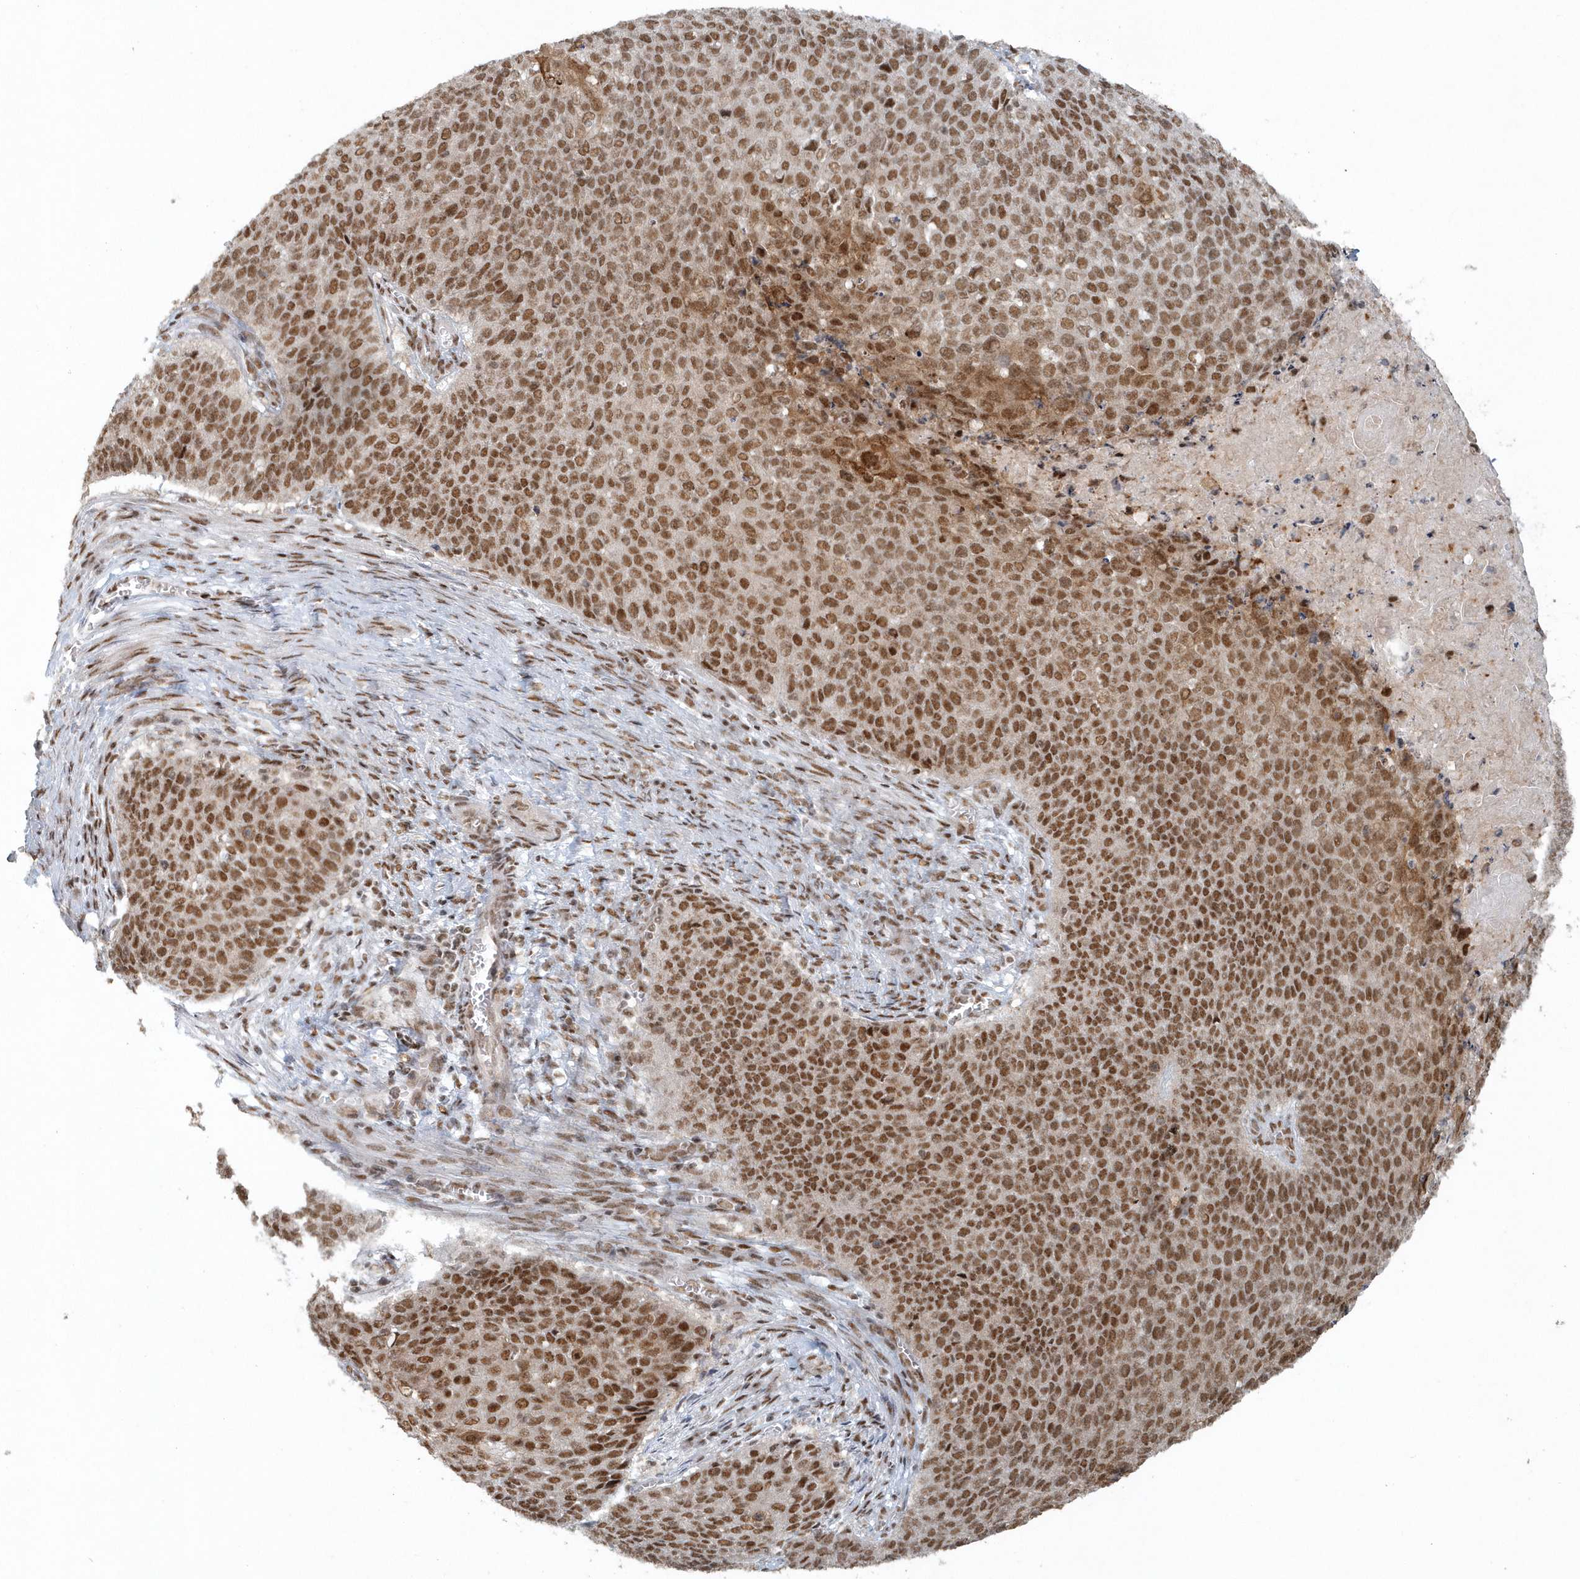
{"staining": {"intensity": "moderate", "quantity": ">75%", "location": "cytoplasmic/membranous,nuclear"}, "tissue": "cervical cancer", "cell_type": "Tumor cells", "image_type": "cancer", "snomed": [{"axis": "morphology", "description": "Squamous cell carcinoma, NOS"}, {"axis": "topography", "description": "Cervix"}], "caption": "Immunohistochemistry of human cervical squamous cell carcinoma displays medium levels of moderate cytoplasmic/membranous and nuclear positivity in approximately >75% of tumor cells.", "gene": "YTHDC1", "patient": {"sex": "female", "age": 39}}